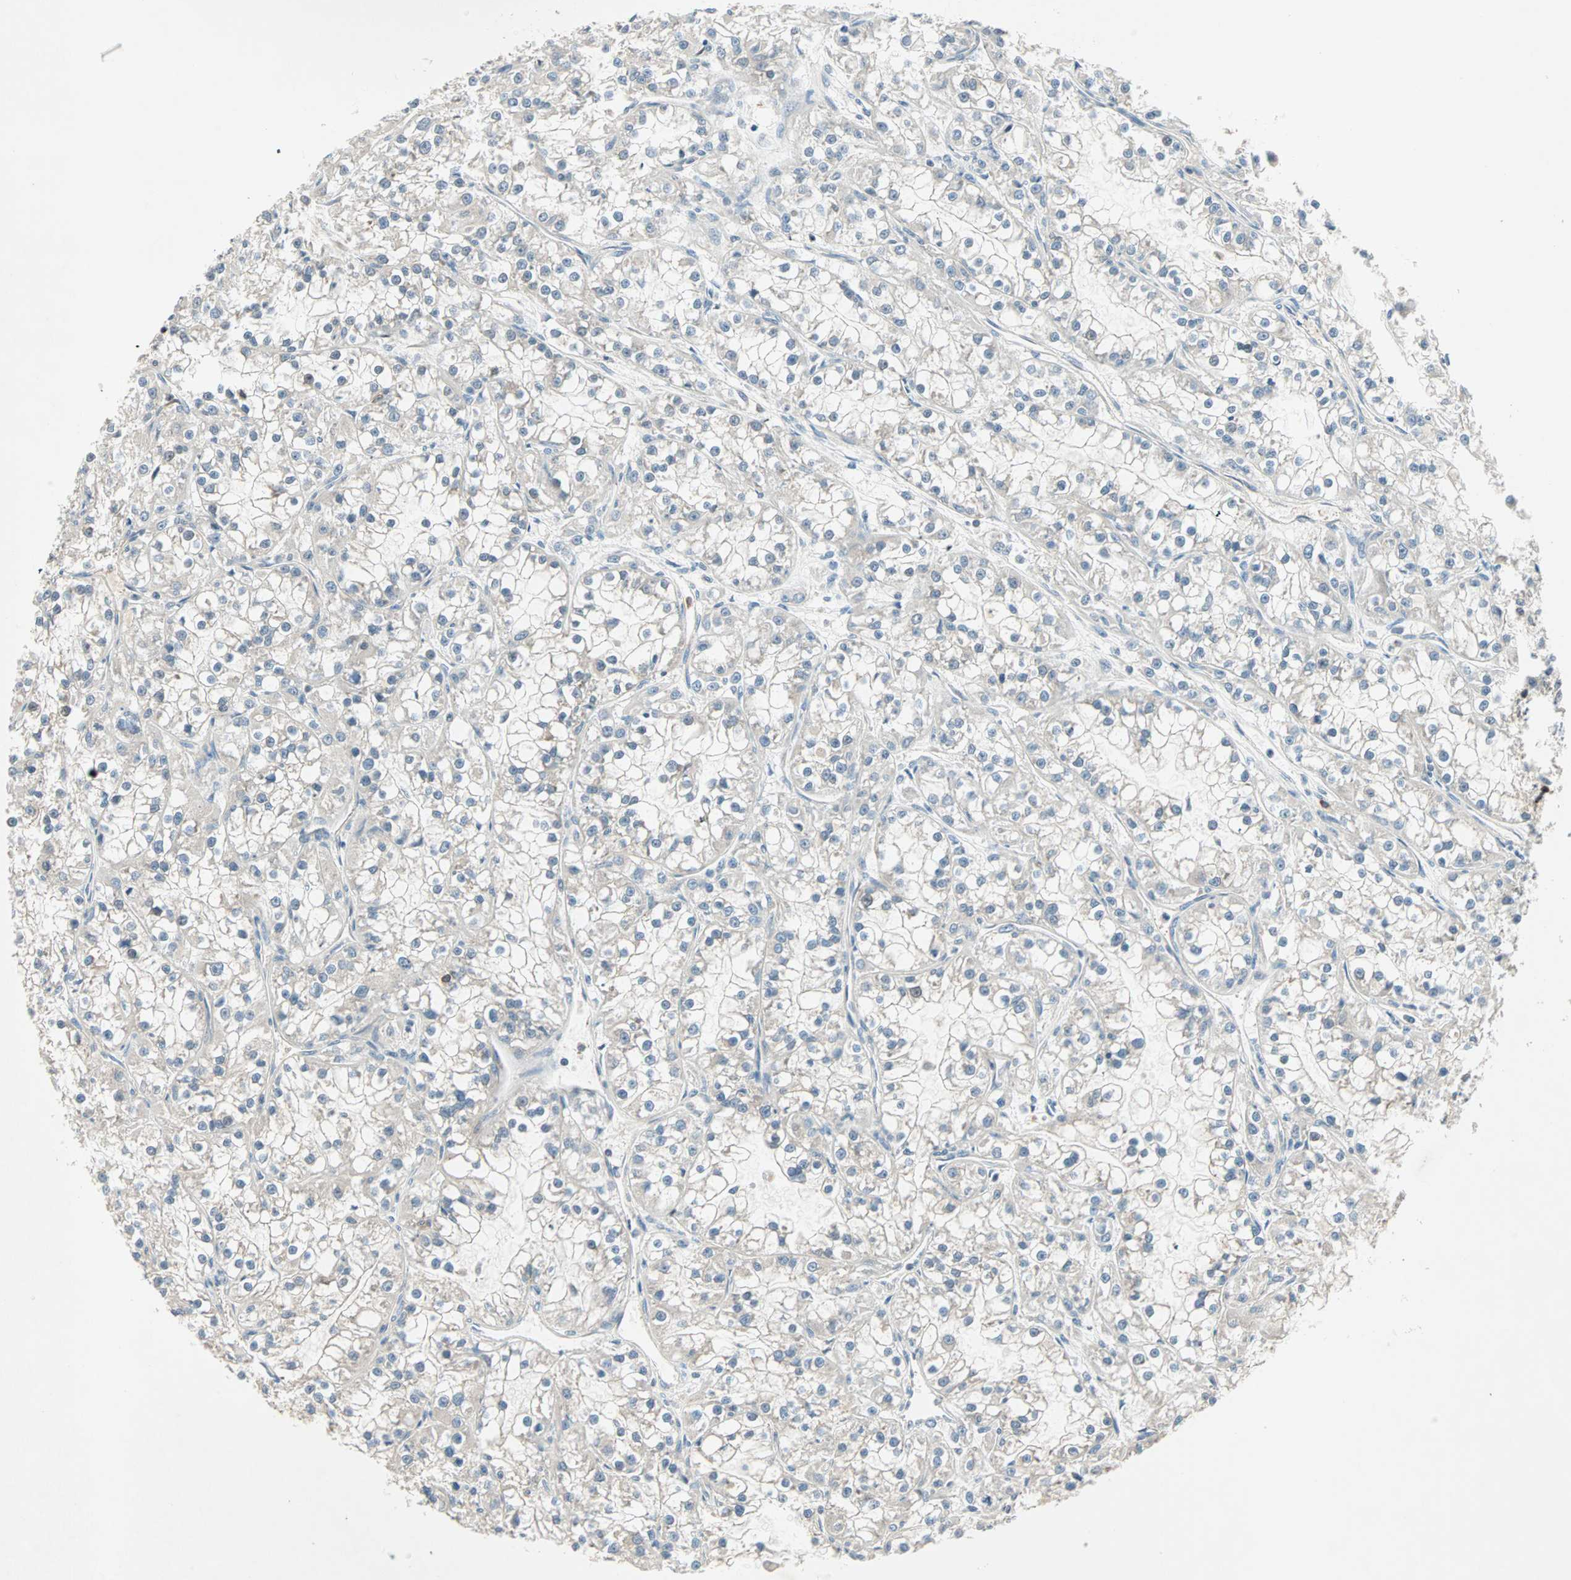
{"staining": {"intensity": "weak", "quantity": "<25%", "location": "cytoplasmic/membranous"}, "tissue": "renal cancer", "cell_type": "Tumor cells", "image_type": "cancer", "snomed": [{"axis": "morphology", "description": "Adenocarcinoma, NOS"}, {"axis": "topography", "description": "Kidney"}], "caption": "There is no significant positivity in tumor cells of renal adenocarcinoma.", "gene": "TEC", "patient": {"sex": "female", "age": 52}}